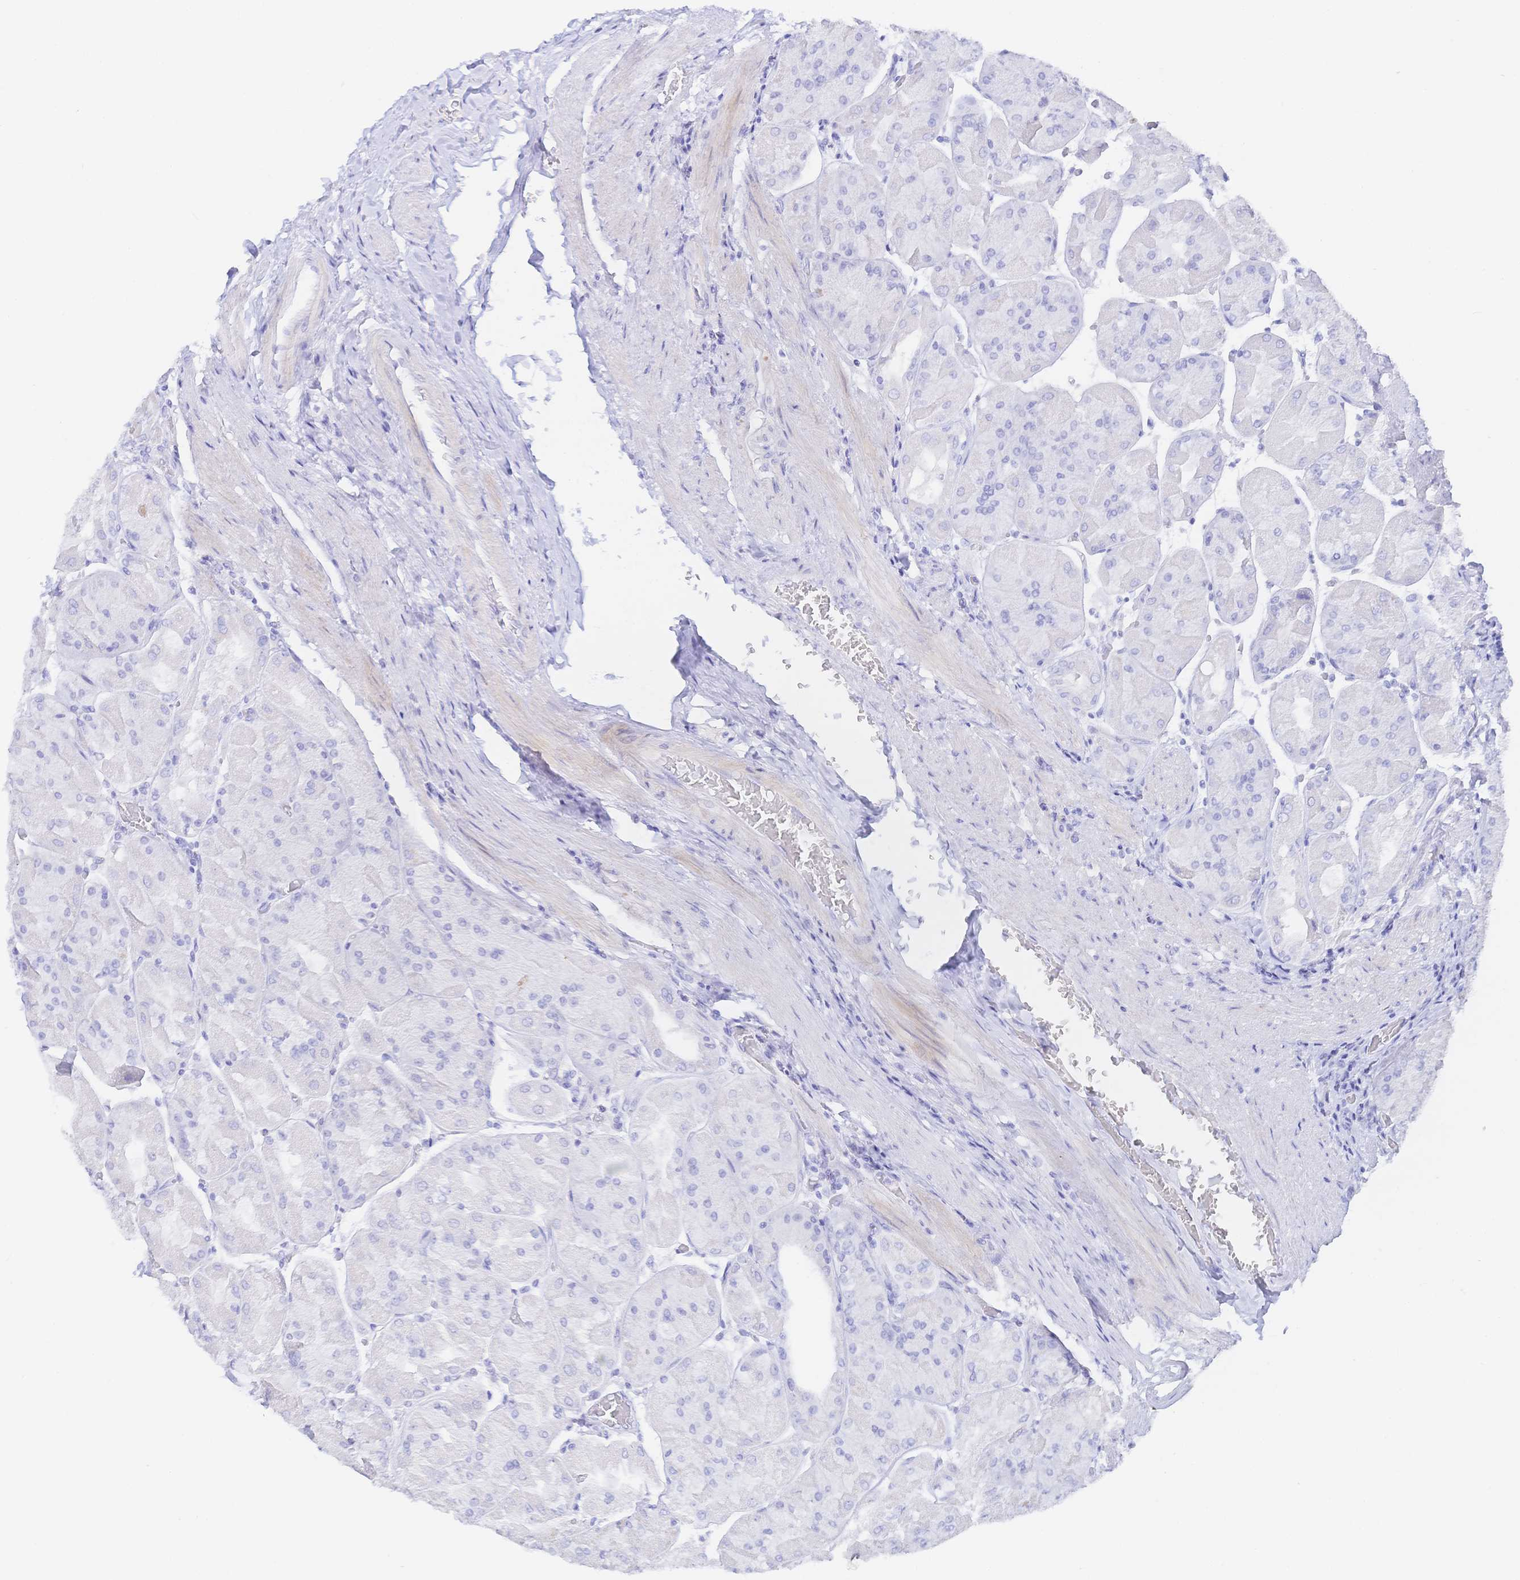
{"staining": {"intensity": "negative", "quantity": "none", "location": "none"}, "tissue": "stomach", "cell_type": "Glandular cells", "image_type": "normal", "snomed": [{"axis": "morphology", "description": "Normal tissue, NOS"}, {"axis": "topography", "description": "Stomach"}], "caption": "Protein analysis of normal stomach reveals no significant expression in glandular cells.", "gene": "KCNH6", "patient": {"sex": "female", "age": 61}}